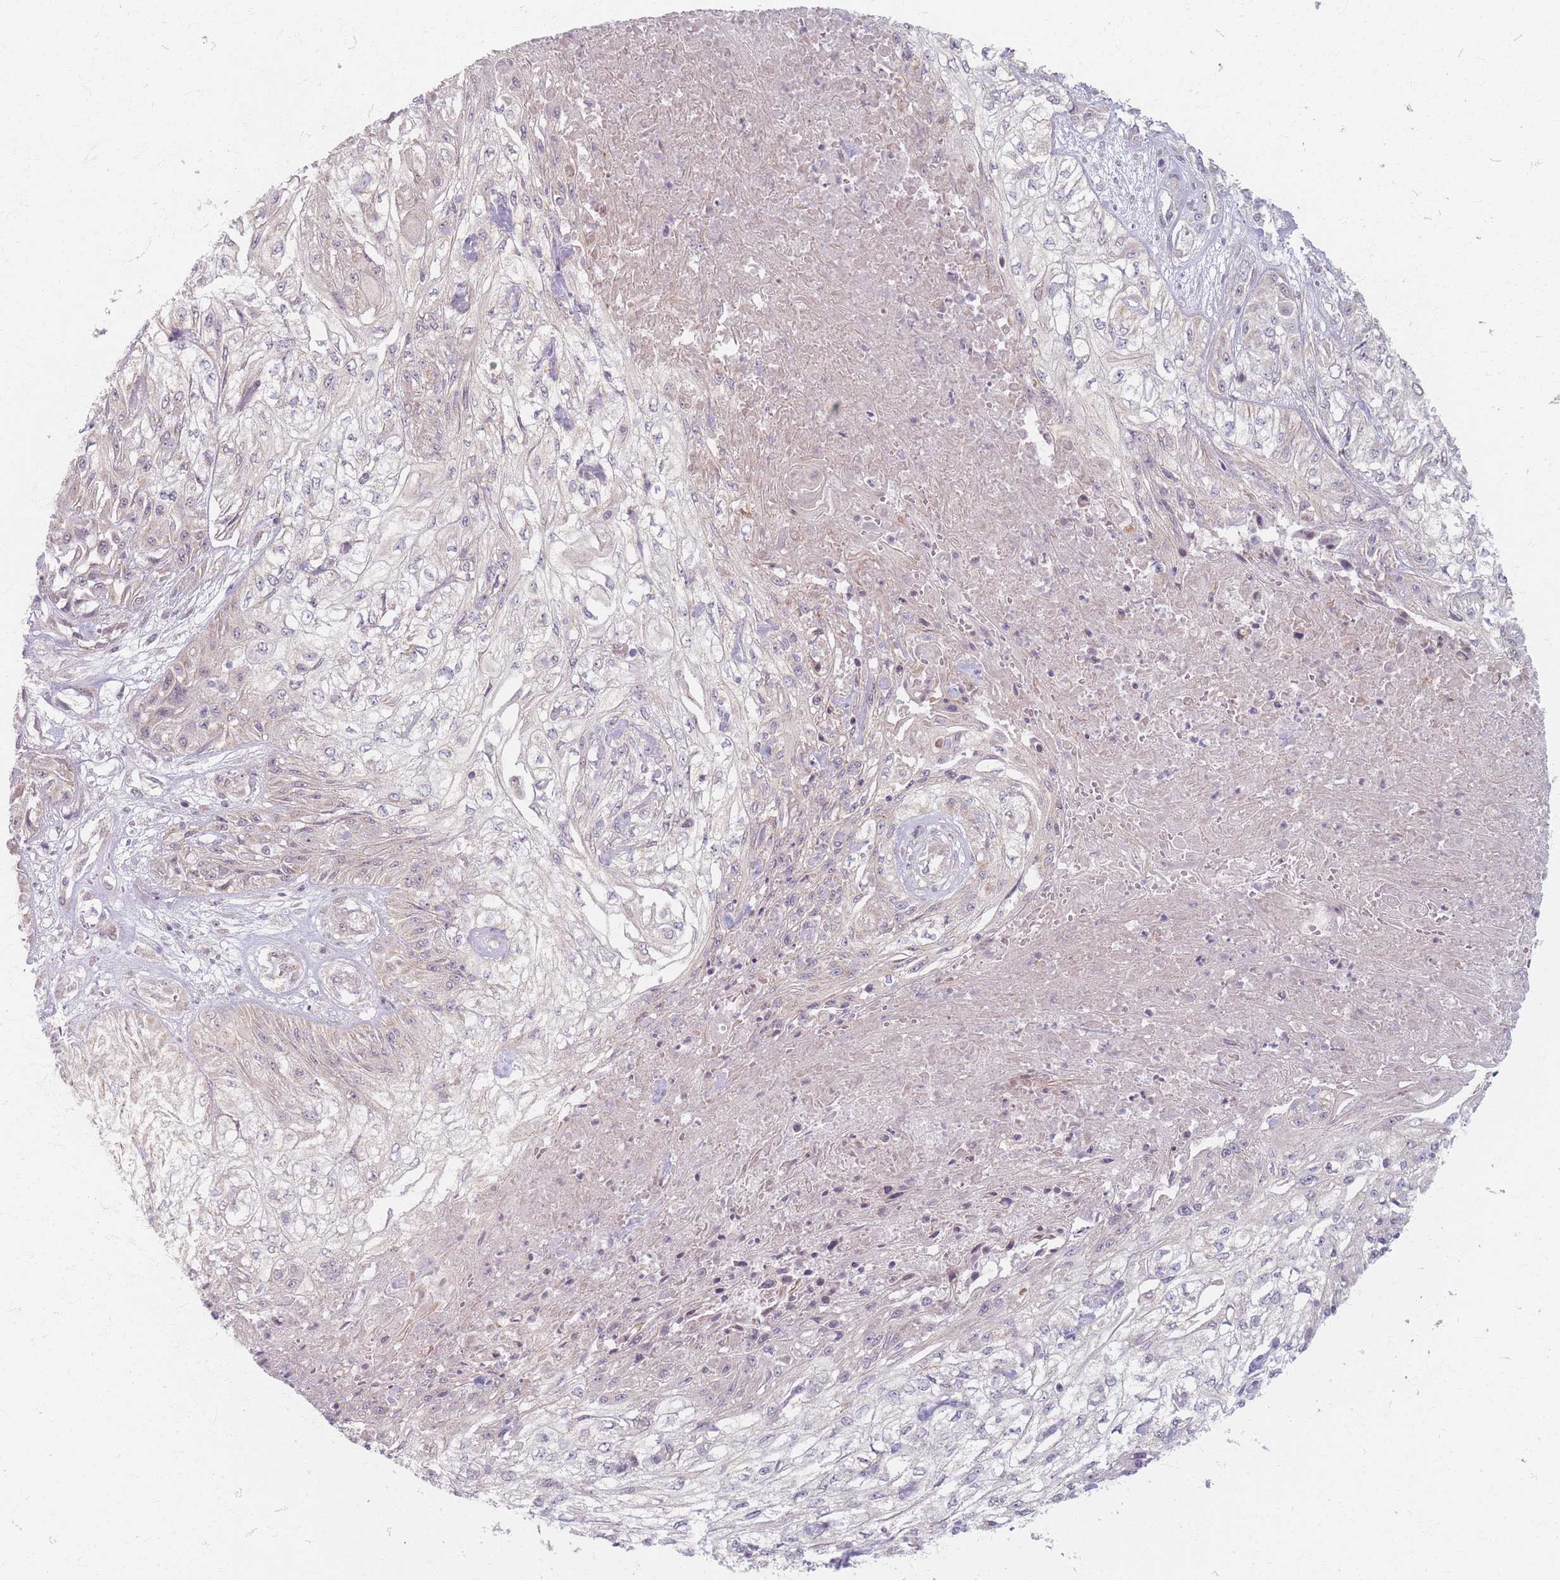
{"staining": {"intensity": "negative", "quantity": "none", "location": "none"}, "tissue": "skin cancer", "cell_type": "Tumor cells", "image_type": "cancer", "snomed": [{"axis": "morphology", "description": "Squamous cell carcinoma, NOS"}, {"axis": "morphology", "description": "Squamous cell carcinoma, metastatic, NOS"}, {"axis": "topography", "description": "Skin"}, {"axis": "topography", "description": "Lymph node"}], "caption": "This is an immunohistochemistry (IHC) image of skin metastatic squamous cell carcinoma. There is no positivity in tumor cells.", "gene": "GABRA6", "patient": {"sex": "male", "age": 75}}